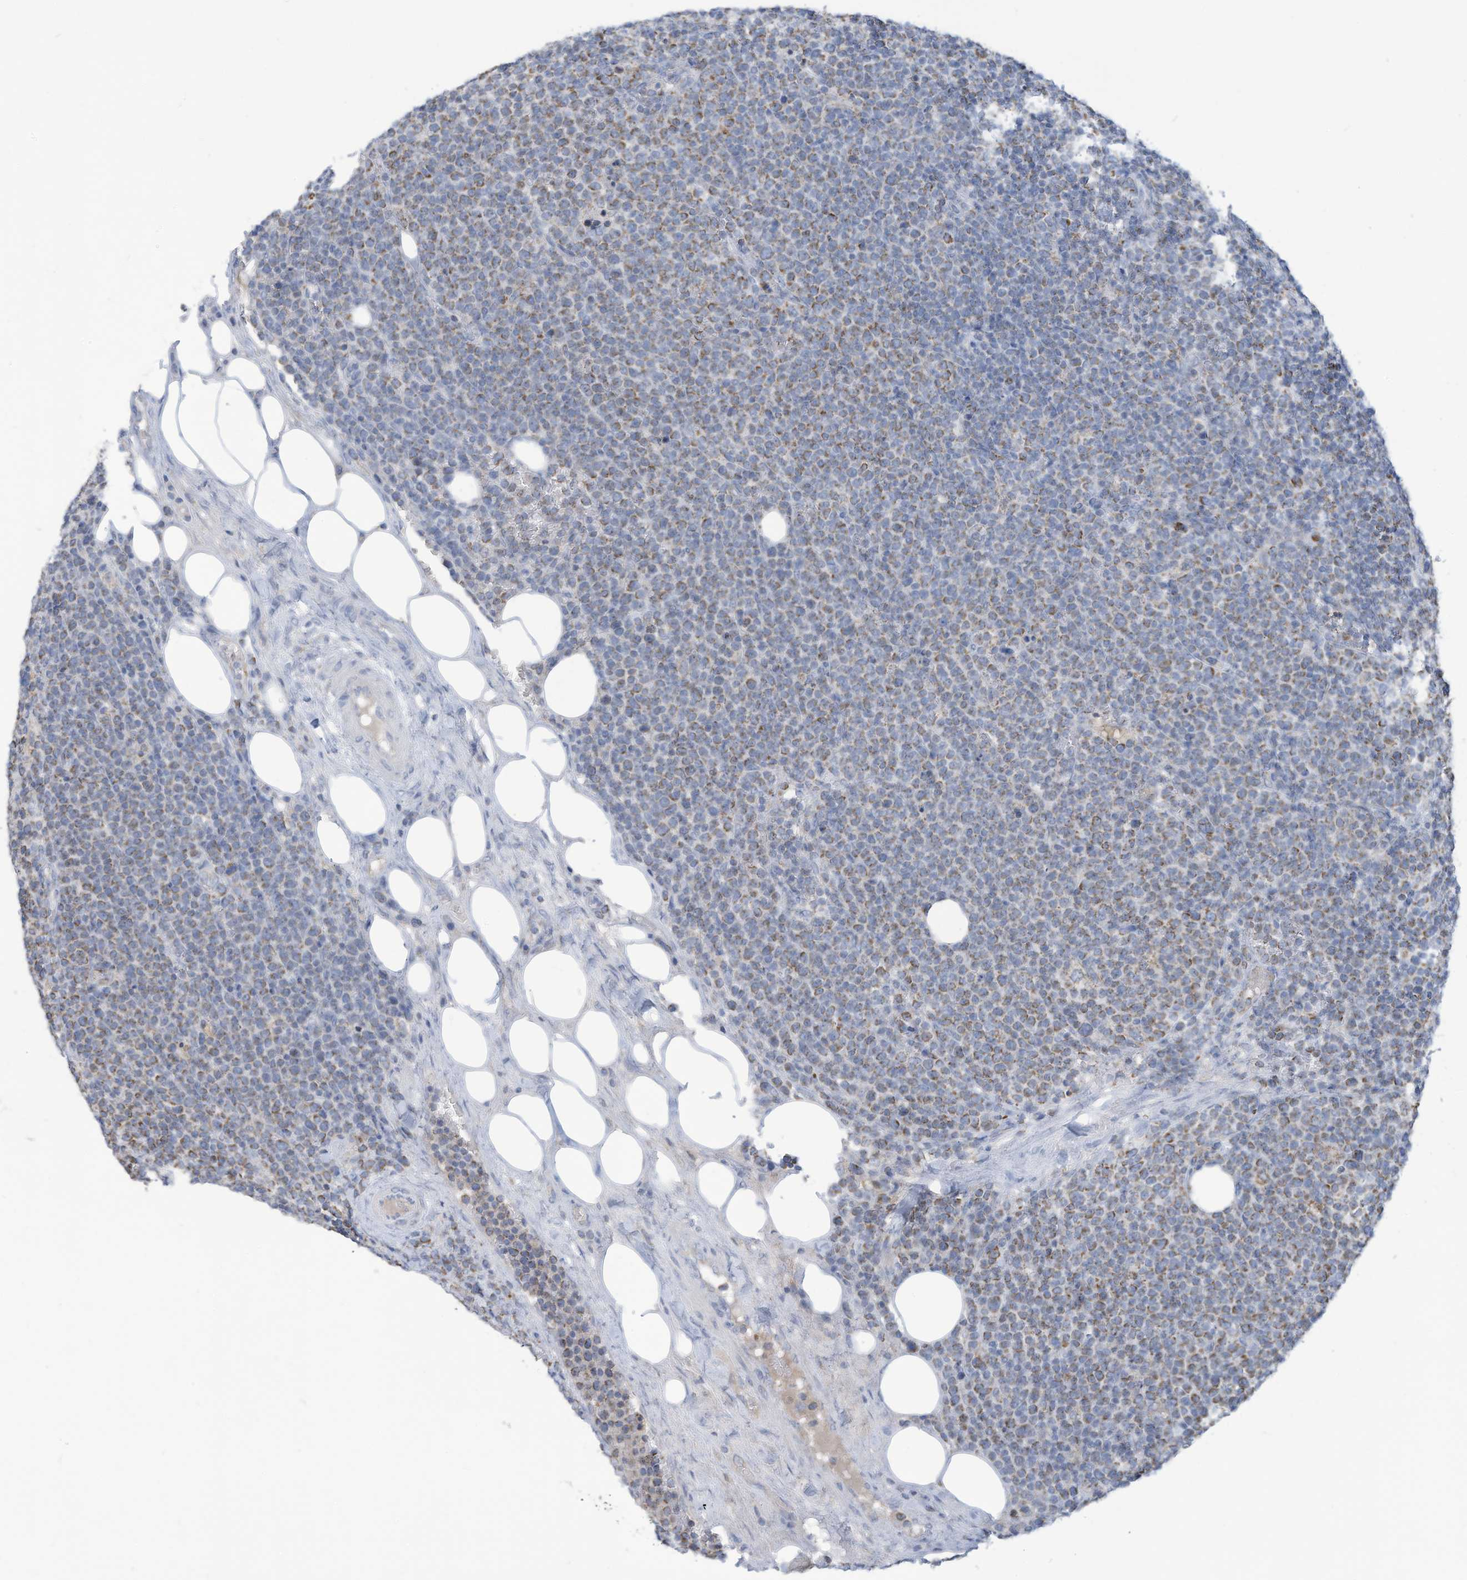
{"staining": {"intensity": "moderate", "quantity": "25%-75%", "location": "cytoplasmic/membranous"}, "tissue": "lymphoma", "cell_type": "Tumor cells", "image_type": "cancer", "snomed": [{"axis": "morphology", "description": "Malignant lymphoma, non-Hodgkin's type, High grade"}, {"axis": "topography", "description": "Lymph node"}], "caption": "An immunohistochemistry (IHC) micrograph of tumor tissue is shown. Protein staining in brown labels moderate cytoplasmic/membranous positivity in high-grade malignant lymphoma, non-Hodgkin's type within tumor cells.", "gene": "NLN", "patient": {"sex": "male", "age": 61}}